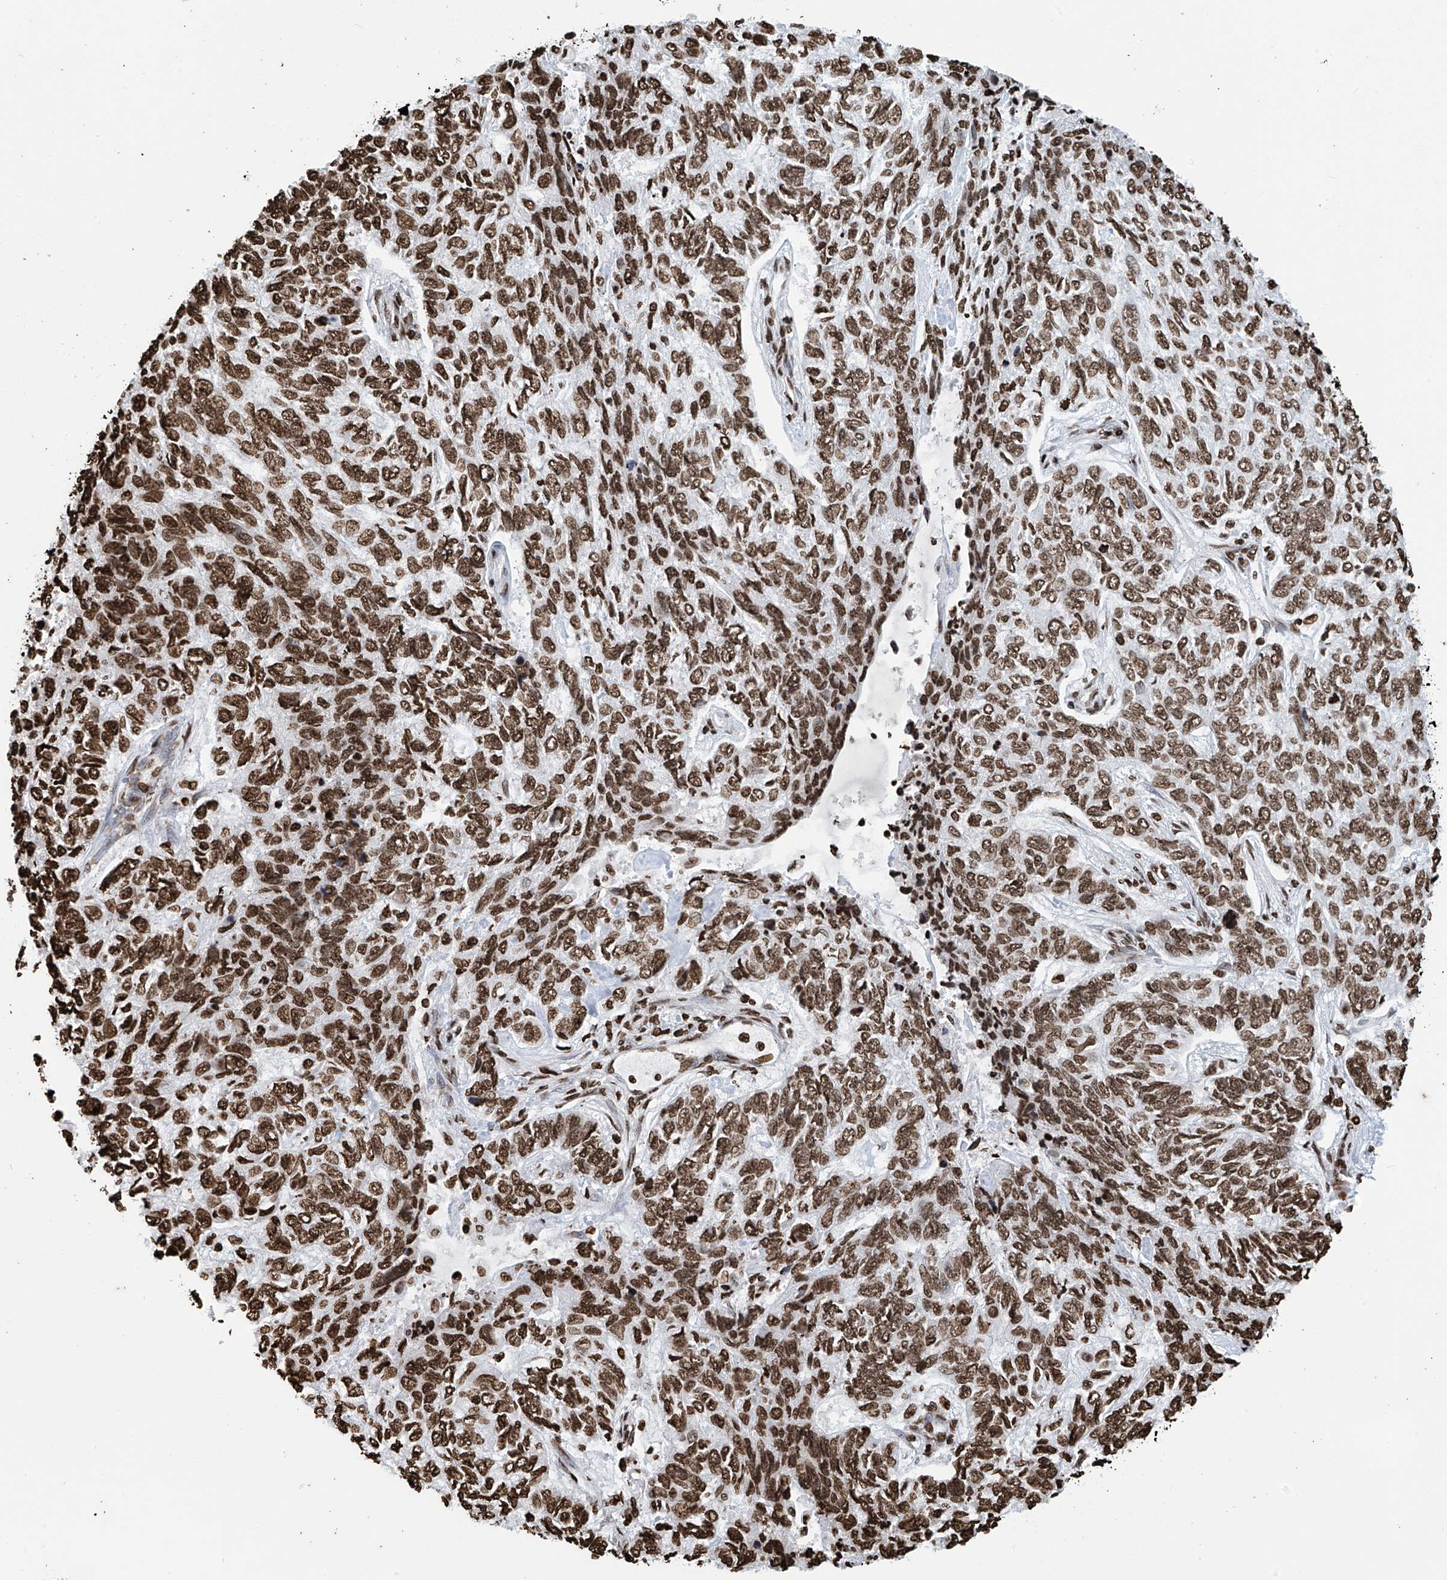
{"staining": {"intensity": "moderate", "quantity": ">75%", "location": "nuclear"}, "tissue": "skin cancer", "cell_type": "Tumor cells", "image_type": "cancer", "snomed": [{"axis": "morphology", "description": "Basal cell carcinoma"}, {"axis": "topography", "description": "Skin"}], "caption": "DAB (3,3'-diaminobenzidine) immunohistochemical staining of human skin cancer (basal cell carcinoma) displays moderate nuclear protein expression in about >75% of tumor cells.", "gene": "DPPA2", "patient": {"sex": "female", "age": 65}}